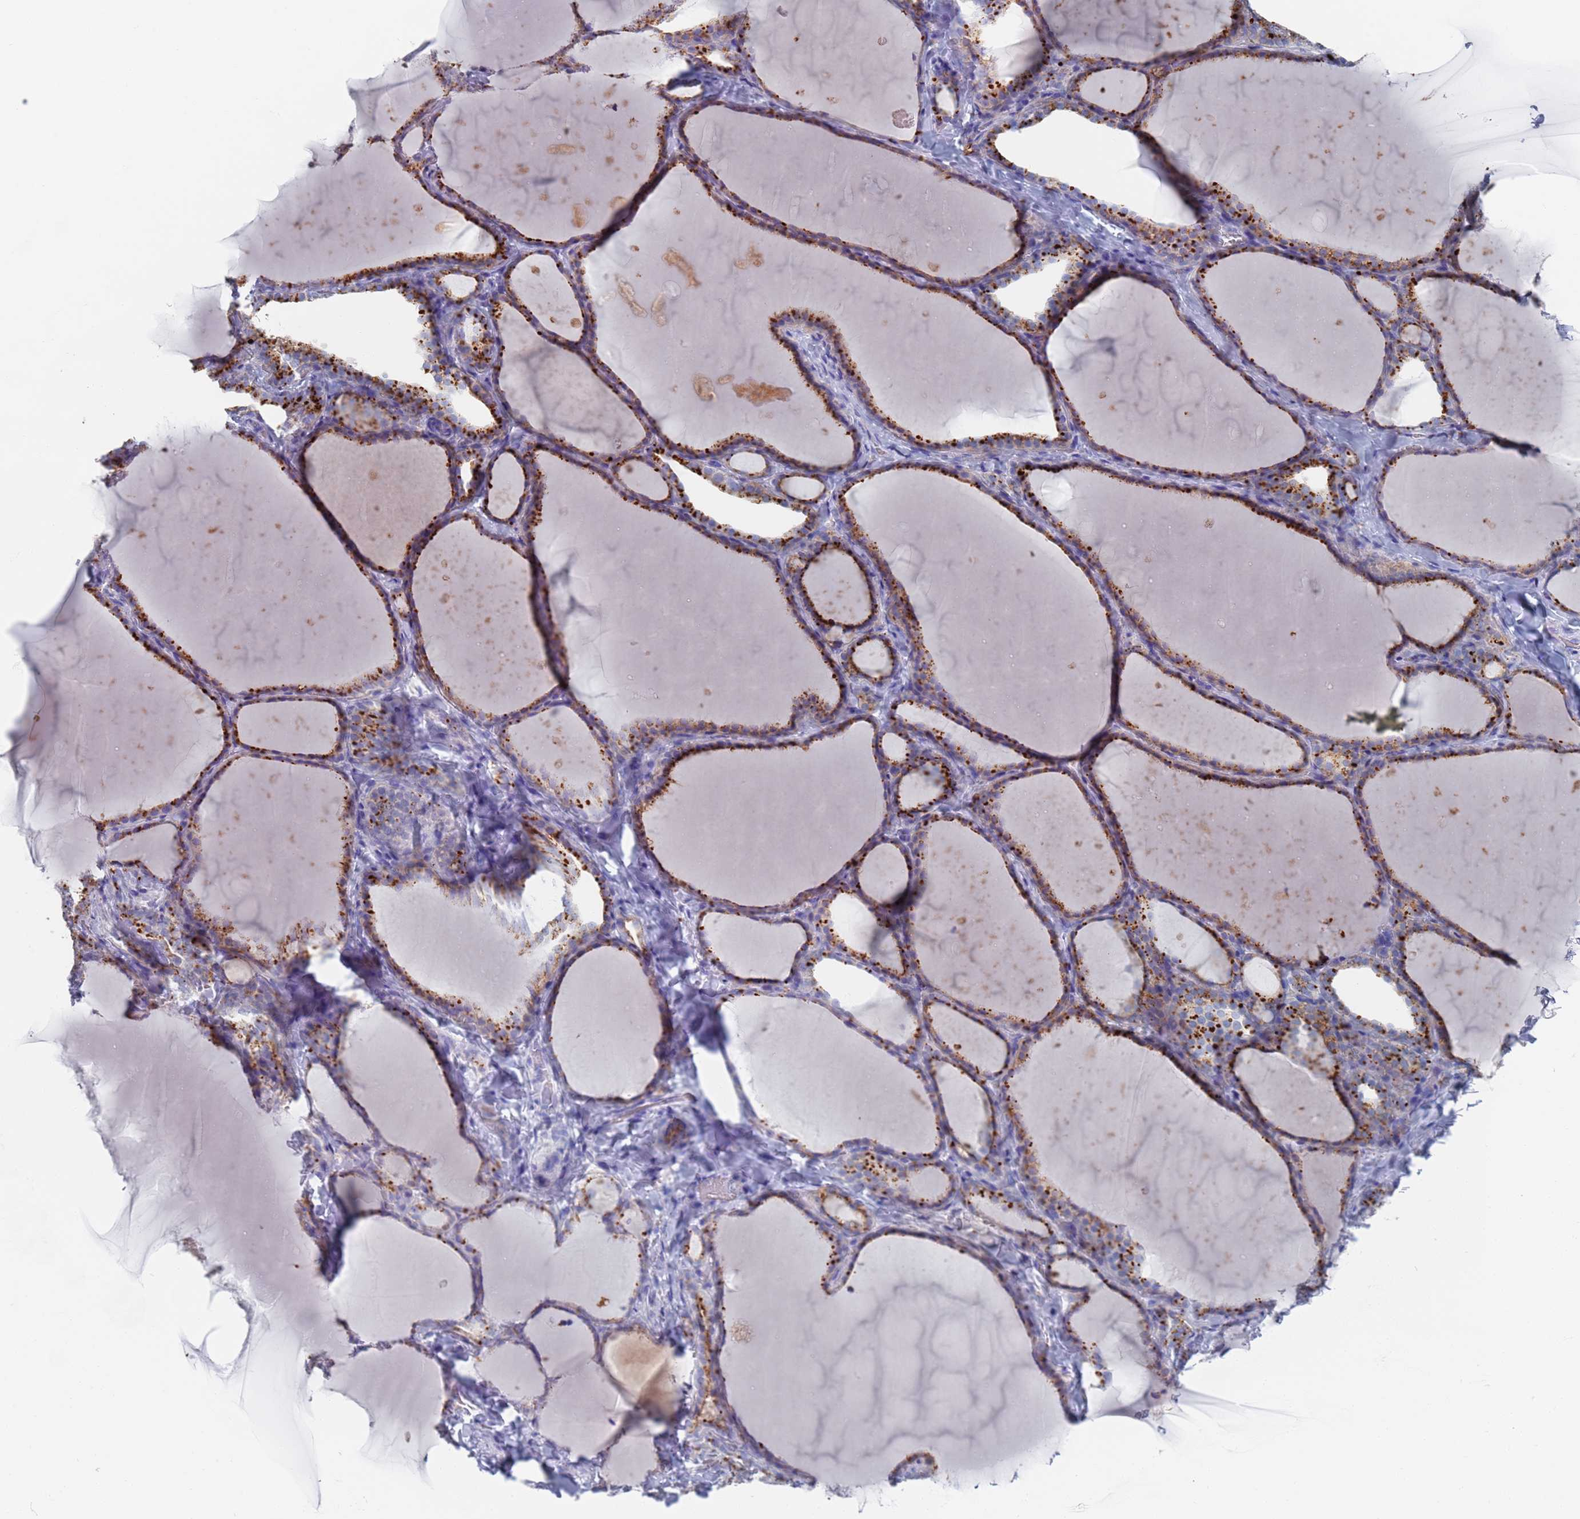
{"staining": {"intensity": "moderate", "quantity": ">75%", "location": "cytoplasmic/membranous"}, "tissue": "thyroid gland", "cell_type": "Glandular cells", "image_type": "normal", "snomed": [{"axis": "morphology", "description": "Normal tissue, NOS"}, {"axis": "topography", "description": "Thyroid gland"}], "caption": "Glandular cells demonstrate moderate cytoplasmic/membranous positivity in approximately >75% of cells in normal thyroid gland. (IHC, brightfield microscopy, high magnification).", "gene": "FUCA1", "patient": {"sex": "female", "age": 22}}